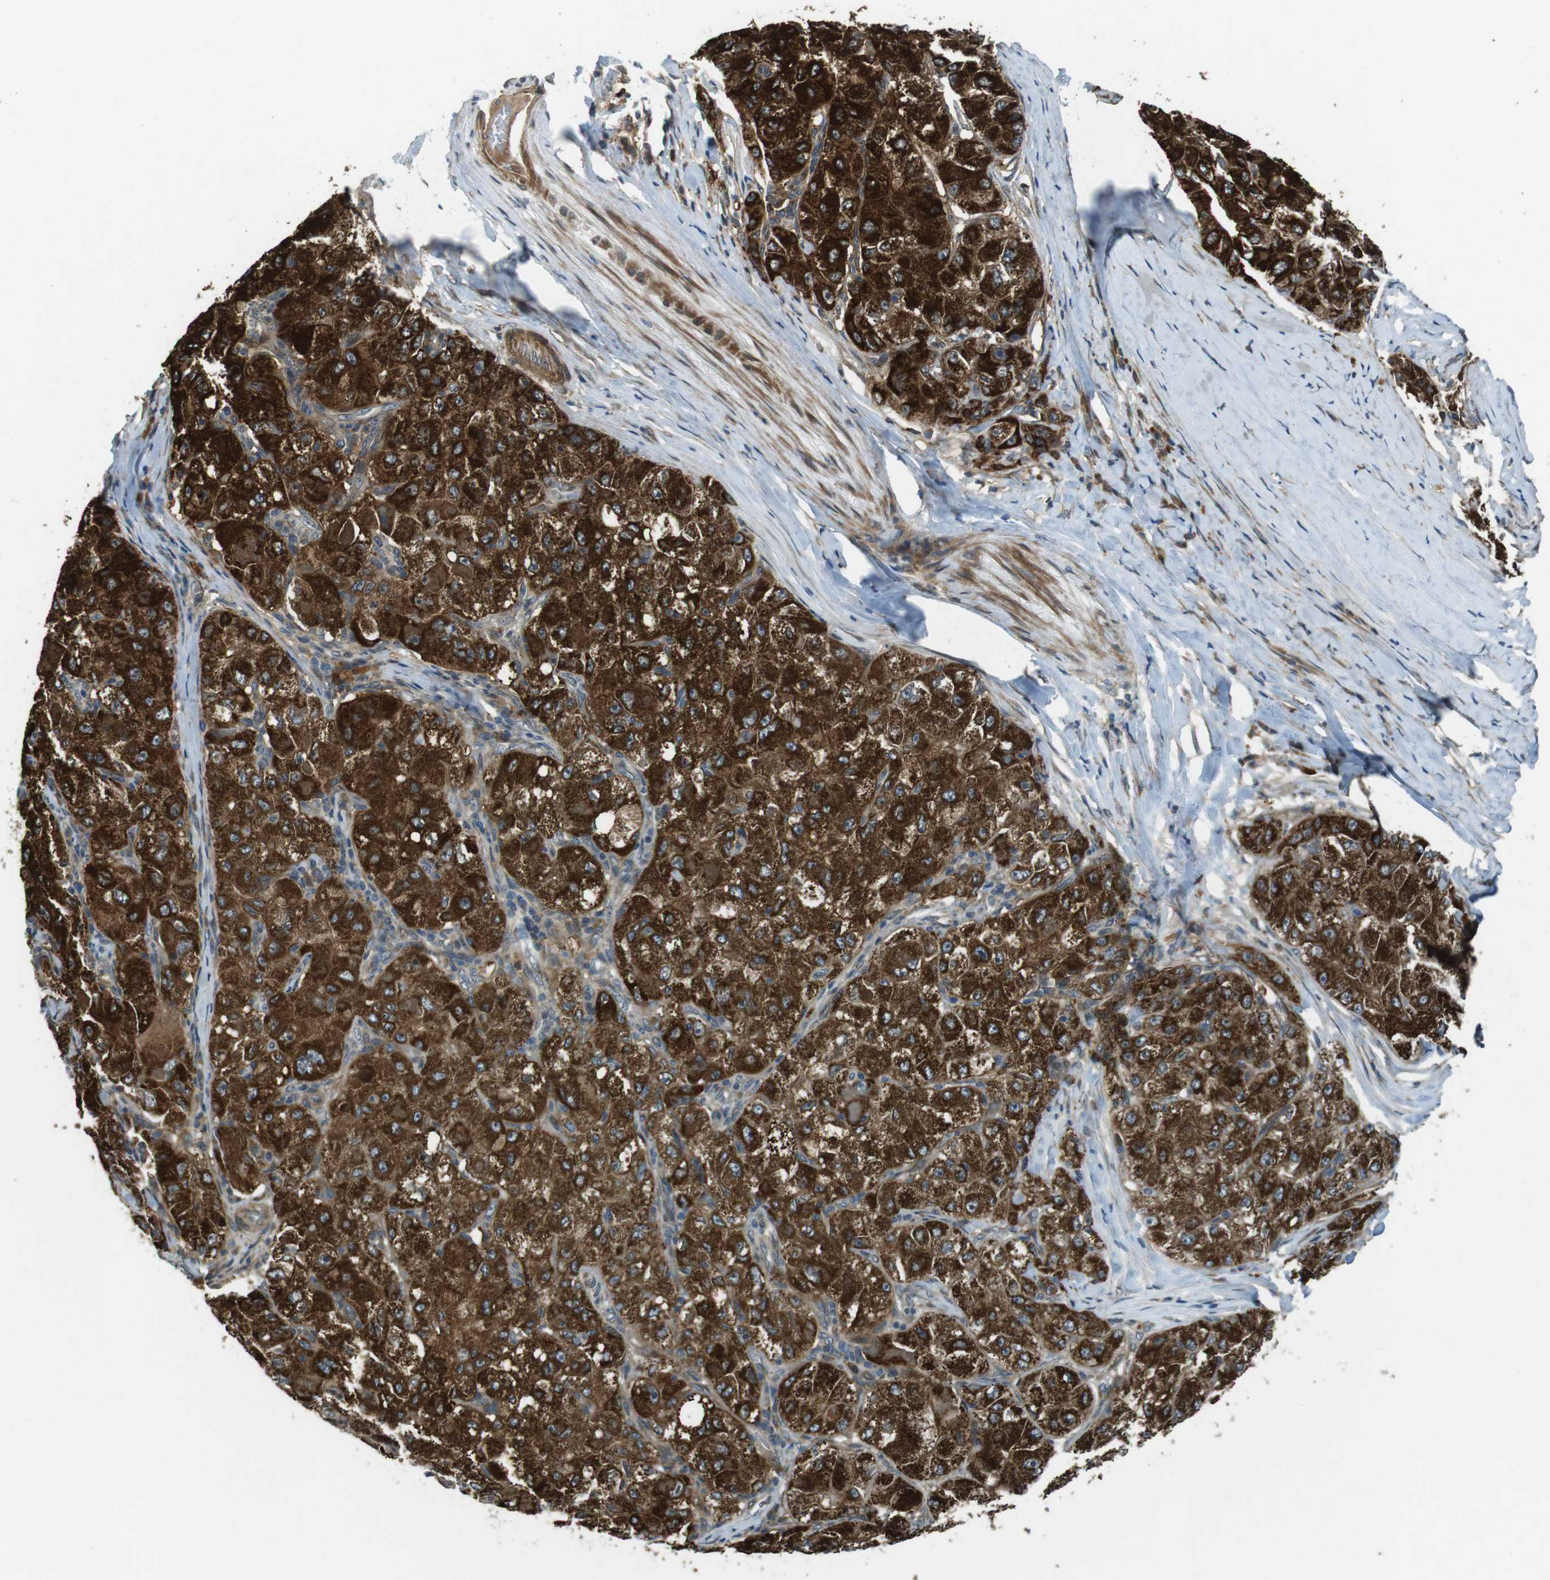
{"staining": {"intensity": "strong", "quantity": ">75%", "location": "cytoplasmic/membranous"}, "tissue": "liver cancer", "cell_type": "Tumor cells", "image_type": "cancer", "snomed": [{"axis": "morphology", "description": "Carcinoma, Hepatocellular, NOS"}, {"axis": "topography", "description": "Liver"}], "caption": "Immunohistochemistry (IHC) (DAB (3,3'-diaminobenzidine)) staining of hepatocellular carcinoma (liver) demonstrates strong cytoplasmic/membranous protein staining in about >75% of tumor cells. The staining is performed using DAB (3,3'-diaminobenzidine) brown chromogen to label protein expression. The nuclei are counter-stained blue using hematoxylin.", "gene": "IFFO2", "patient": {"sex": "male", "age": 80}}